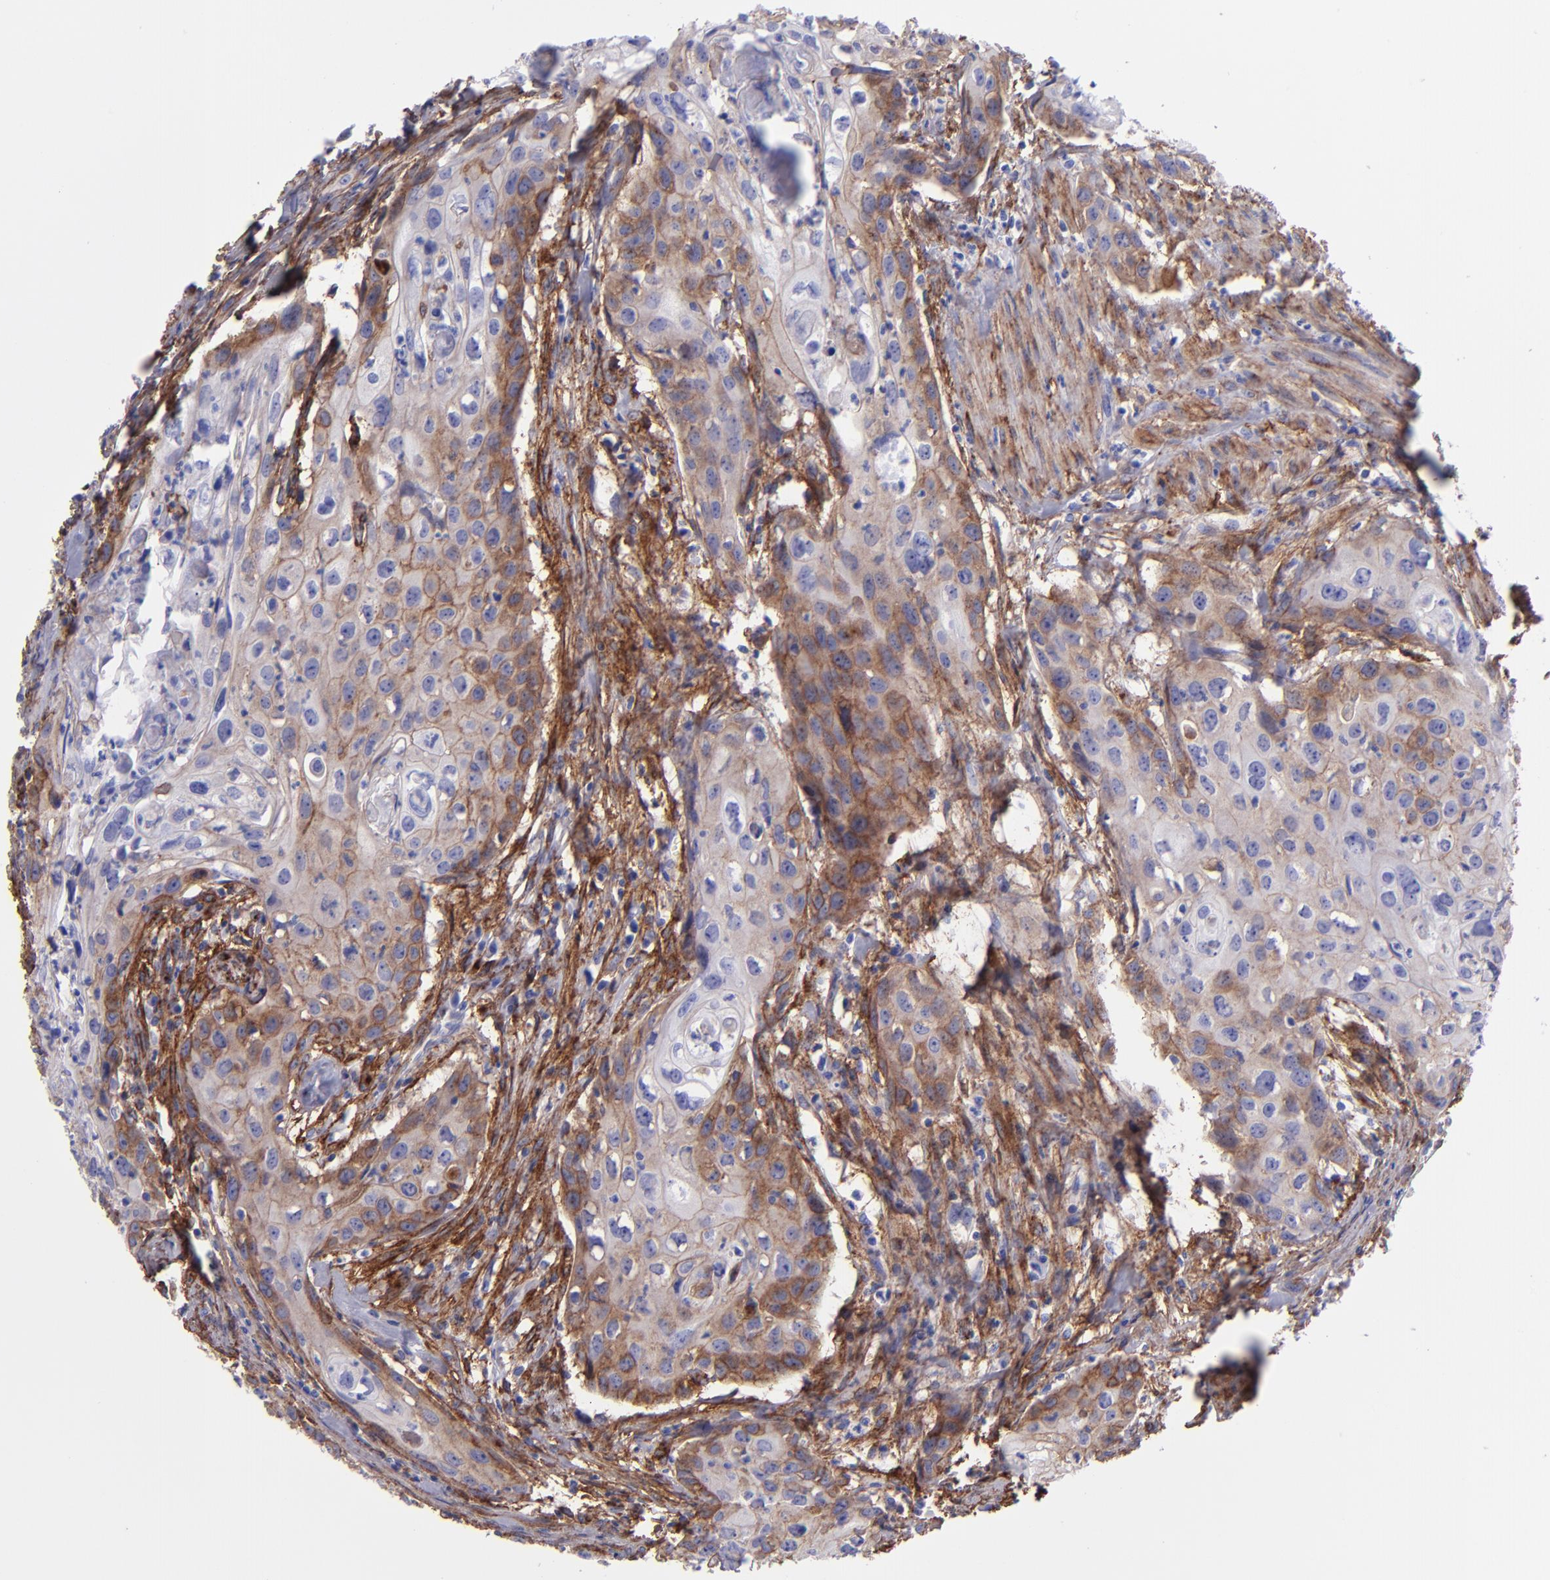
{"staining": {"intensity": "moderate", "quantity": "25%-75%", "location": "cytoplasmic/membranous"}, "tissue": "urothelial cancer", "cell_type": "Tumor cells", "image_type": "cancer", "snomed": [{"axis": "morphology", "description": "Urothelial carcinoma, High grade"}, {"axis": "topography", "description": "Urinary bladder"}], "caption": "Protein staining of urothelial cancer tissue reveals moderate cytoplasmic/membranous staining in about 25%-75% of tumor cells. (DAB IHC with brightfield microscopy, high magnification).", "gene": "ITGAV", "patient": {"sex": "male", "age": 54}}